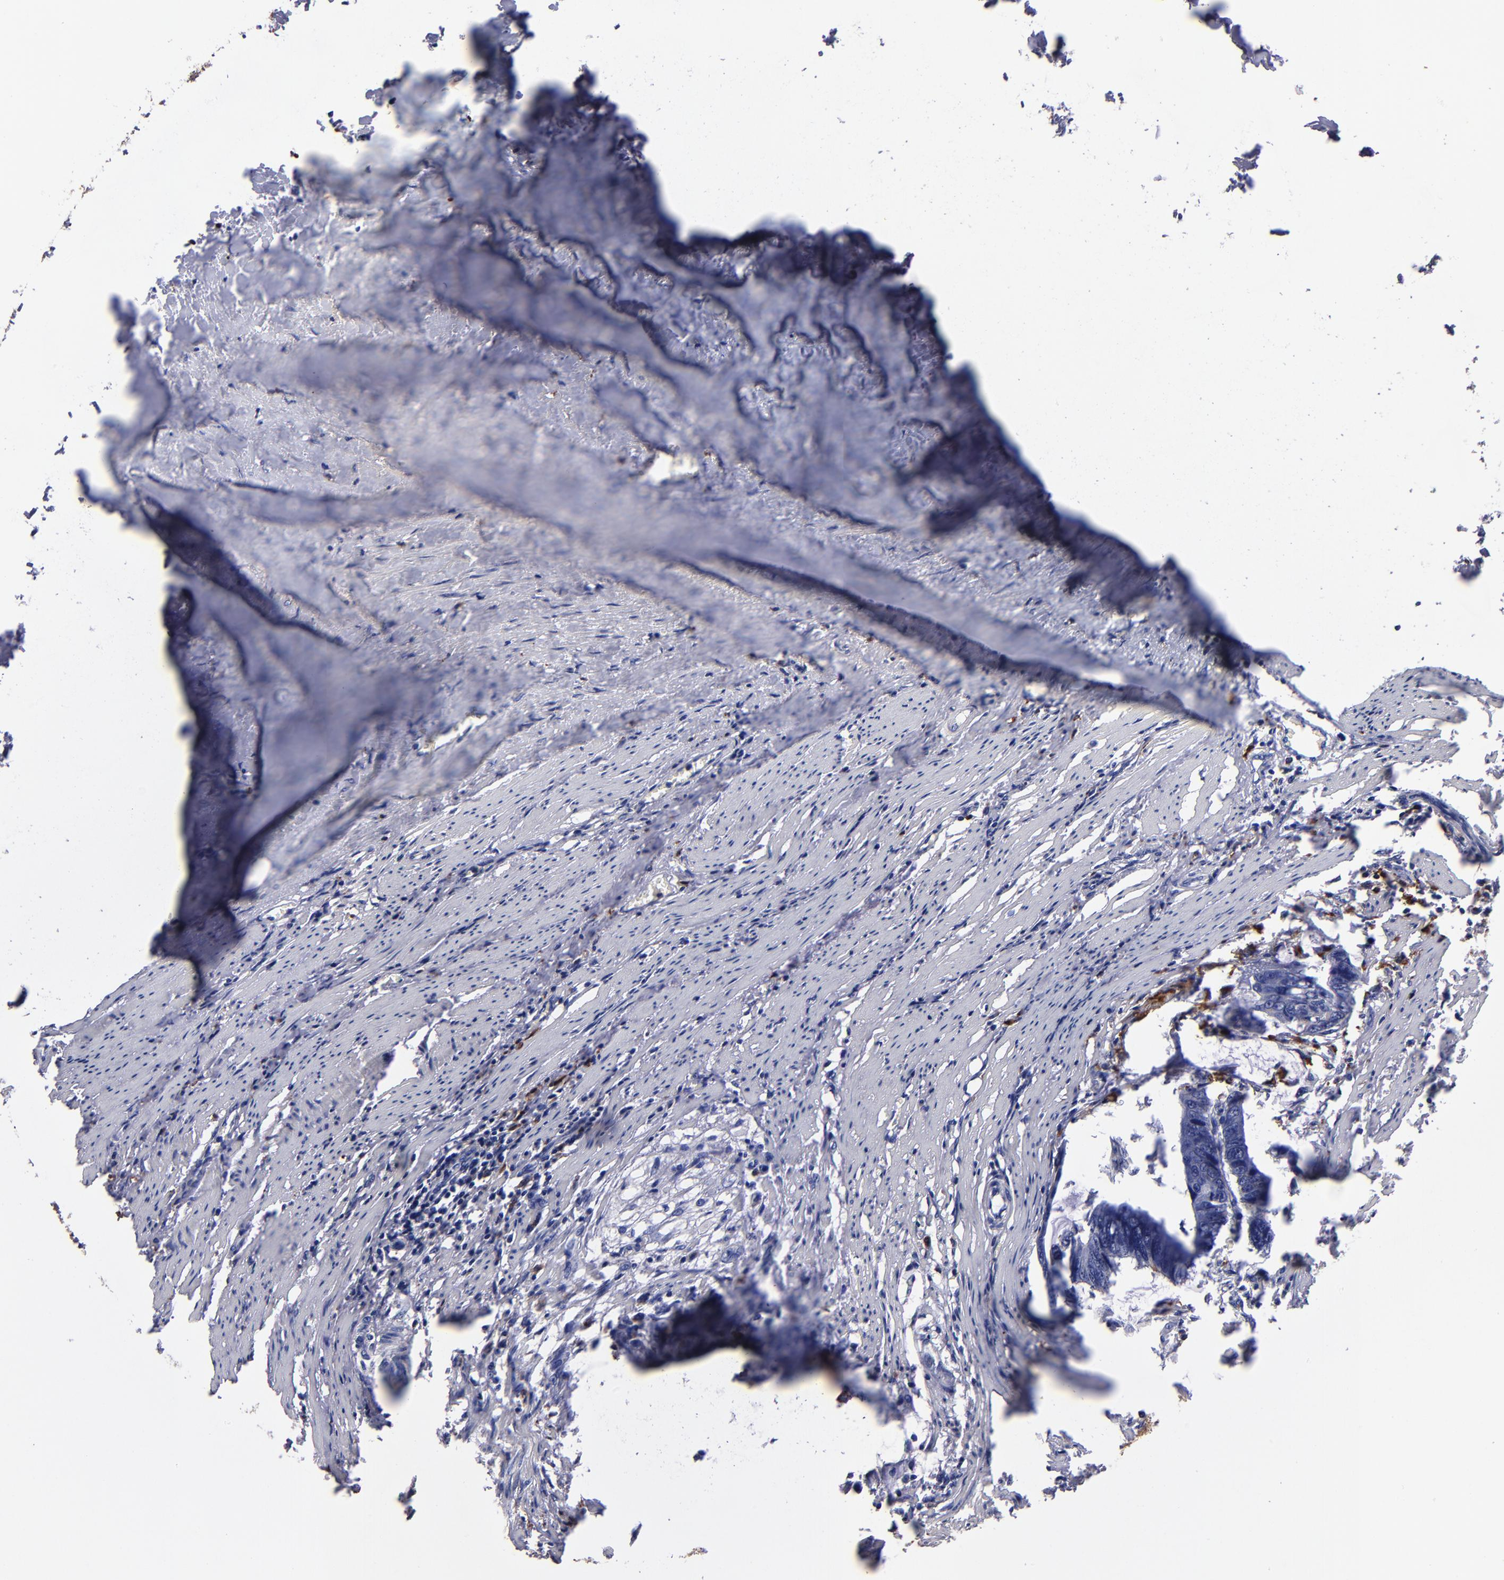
{"staining": {"intensity": "weak", "quantity": ">75%", "location": "cytoplasmic/membranous"}, "tissue": "colorectal cancer", "cell_type": "Tumor cells", "image_type": "cancer", "snomed": [{"axis": "morphology", "description": "Adenocarcinoma, NOS"}, {"axis": "topography", "description": "Colon"}], "caption": "Colorectal adenocarcinoma stained with DAB immunohistochemistry exhibits low levels of weak cytoplasmic/membranous expression in approximately >75% of tumor cells.", "gene": "CTSS", "patient": {"sex": "female", "age": 55}}